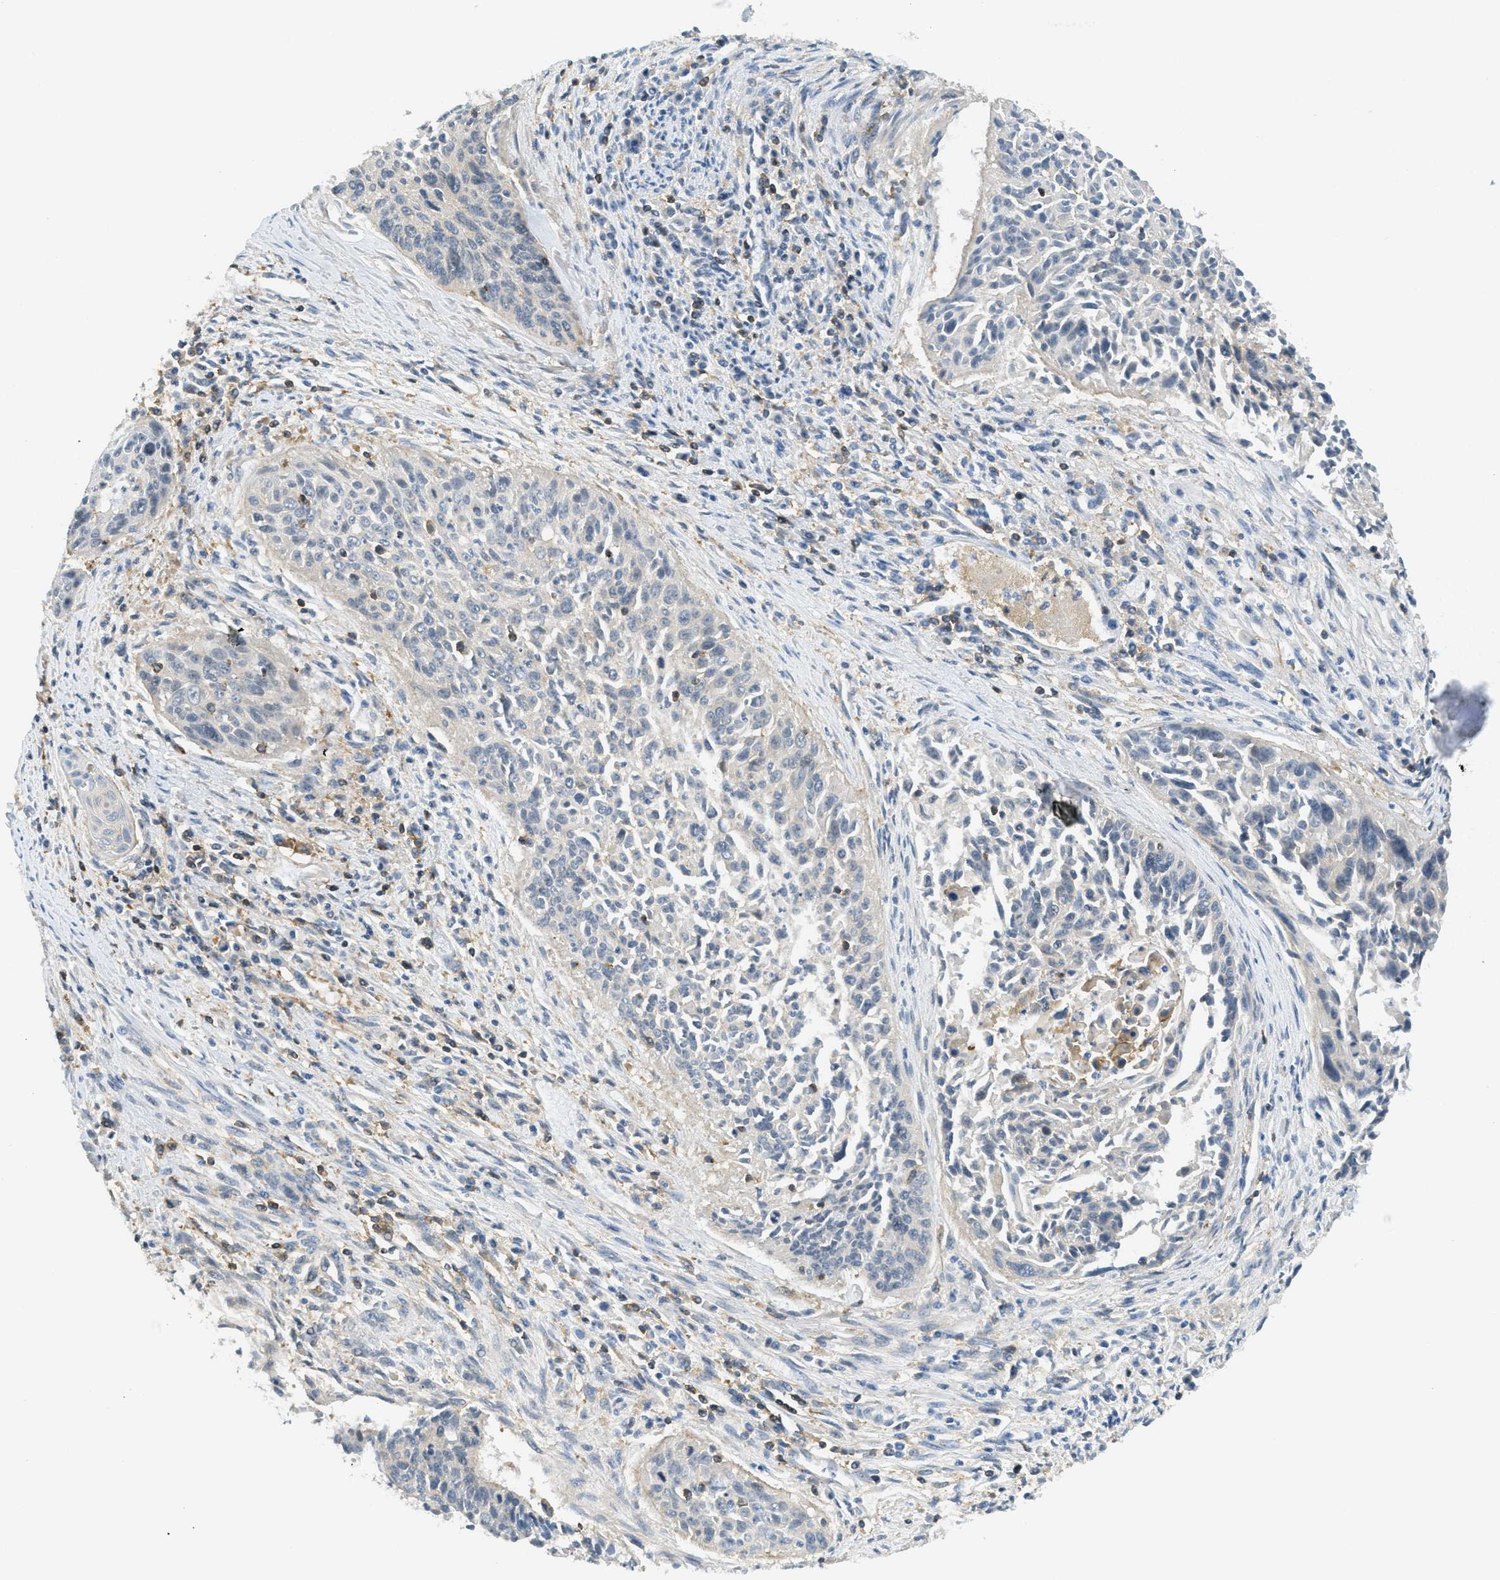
{"staining": {"intensity": "negative", "quantity": "none", "location": "none"}, "tissue": "cervical cancer", "cell_type": "Tumor cells", "image_type": "cancer", "snomed": [{"axis": "morphology", "description": "Squamous cell carcinoma, NOS"}, {"axis": "topography", "description": "Cervix"}], "caption": "Histopathology image shows no protein staining in tumor cells of cervical cancer (squamous cell carcinoma) tissue.", "gene": "GRIK2", "patient": {"sex": "female", "age": 55}}